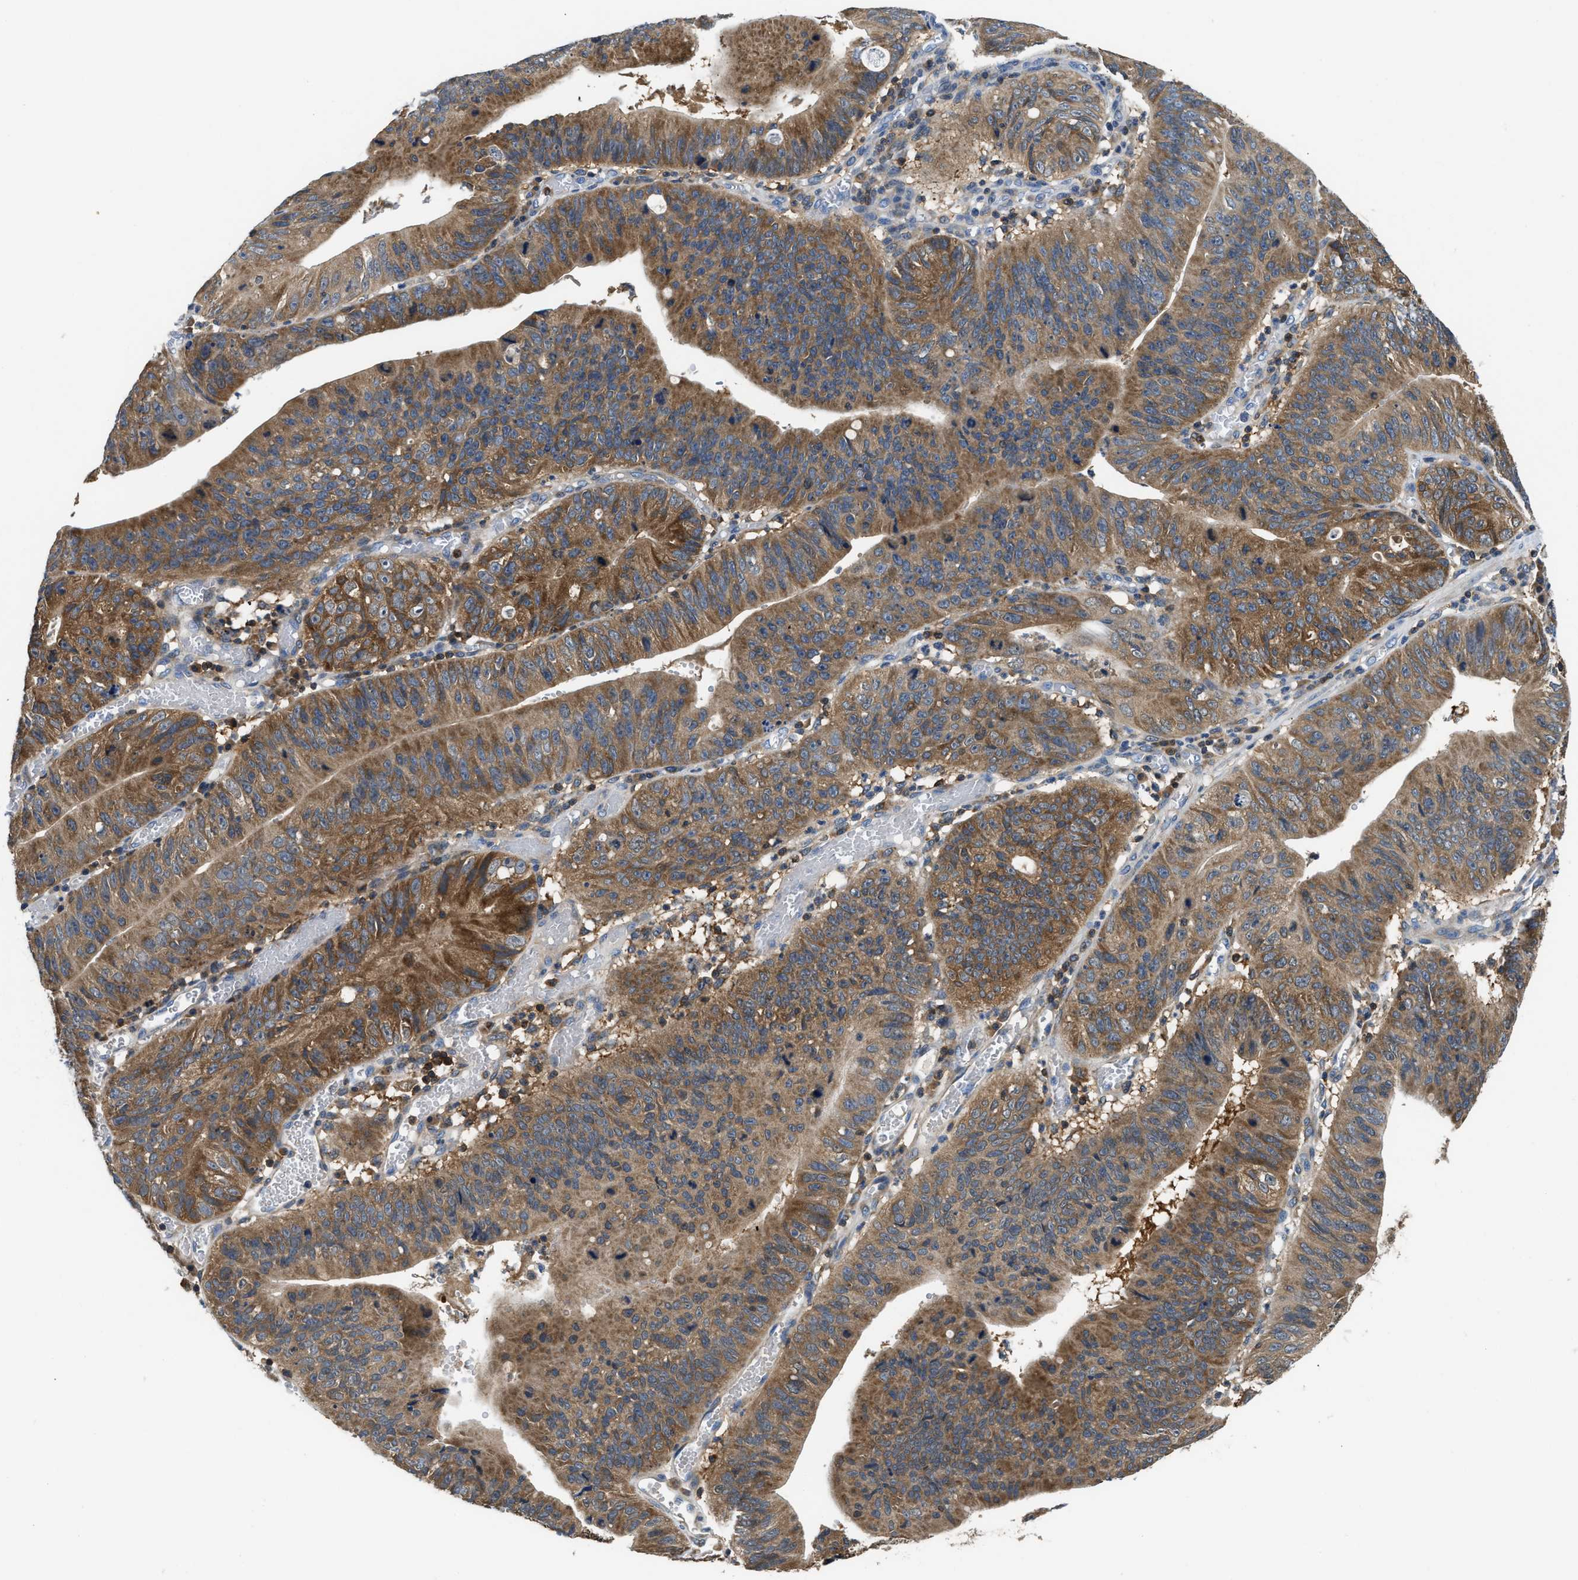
{"staining": {"intensity": "moderate", "quantity": ">75%", "location": "cytoplasmic/membranous"}, "tissue": "stomach cancer", "cell_type": "Tumor cells", "image_type": "cancer", "snomed": [{"axis": "morphology", "description": "Adenocarcinoma, NOS"}, {"axis": "topography", "description": "Stomach"}], "caption": "Protein analysis of stomach adenocarcinoma tissue shows moderate cytoplasmic/membranous staining in about >75% of tumor cells. (brown staining indicates protein expression, while blue staining denotes nuclei).", "gene": "CCM2", "patient": {"sex": "male", "age": 59}}